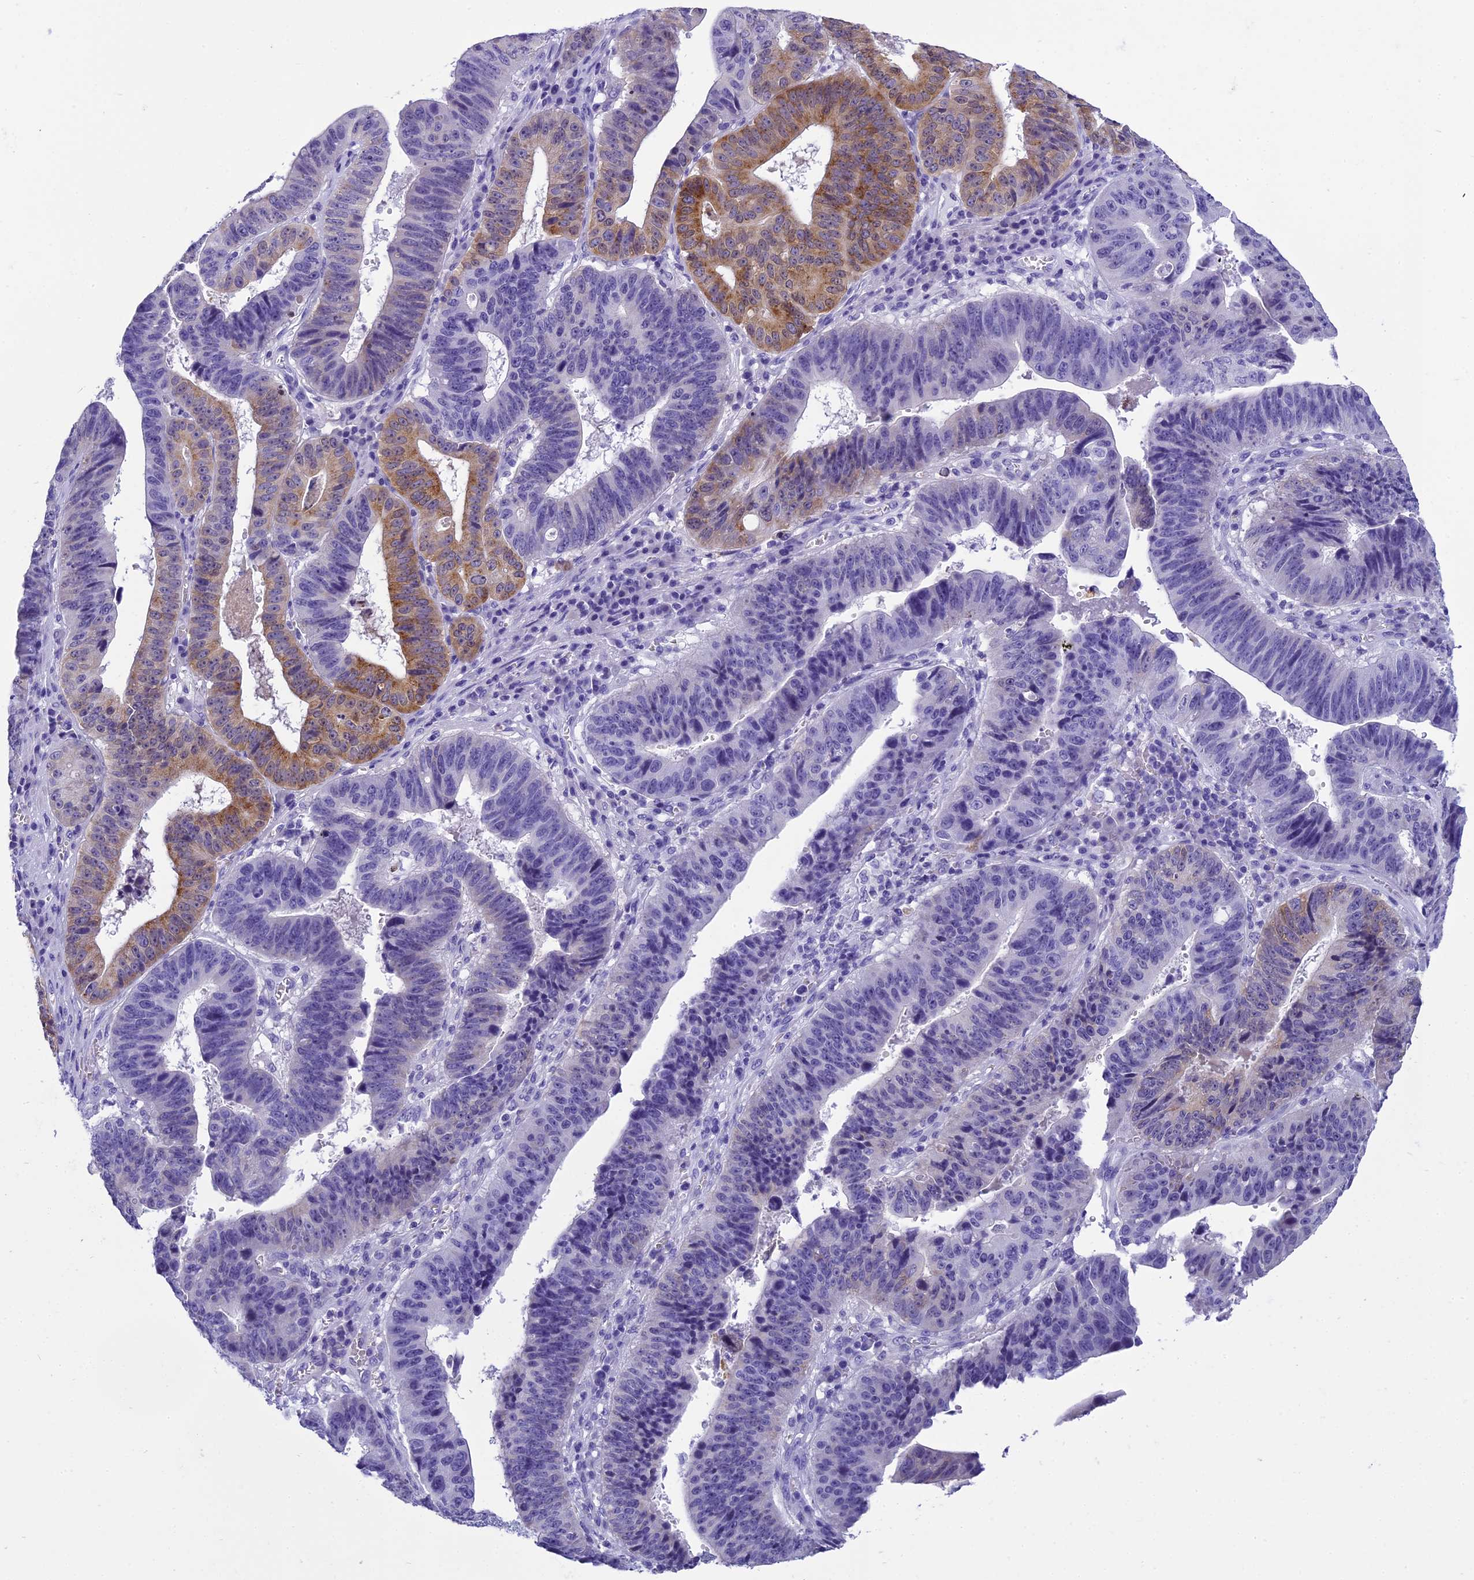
{"staining": {"intensity": "moderate", "quantity": "<25%", "location": "cytoplasmic/membranous"}, "tissue": "stomach cancer", "cell_type": "Tumor cells", "image_type": "cancer", "snomed": [{"axis": "morphology", "description": "Adenocarcinoma, NOS"}, {"axis": "topography", "description": "Stomach"}], "caption": "Stomach cancer (adenocarcinoma) stained with DAB immunohistochemistry shows low levels of moderate cytoplasmic/membranous staining in approximately <25% of tumor cells.", "gene": "KCTD14", "patient": {"sex": "male", "age": 59}}